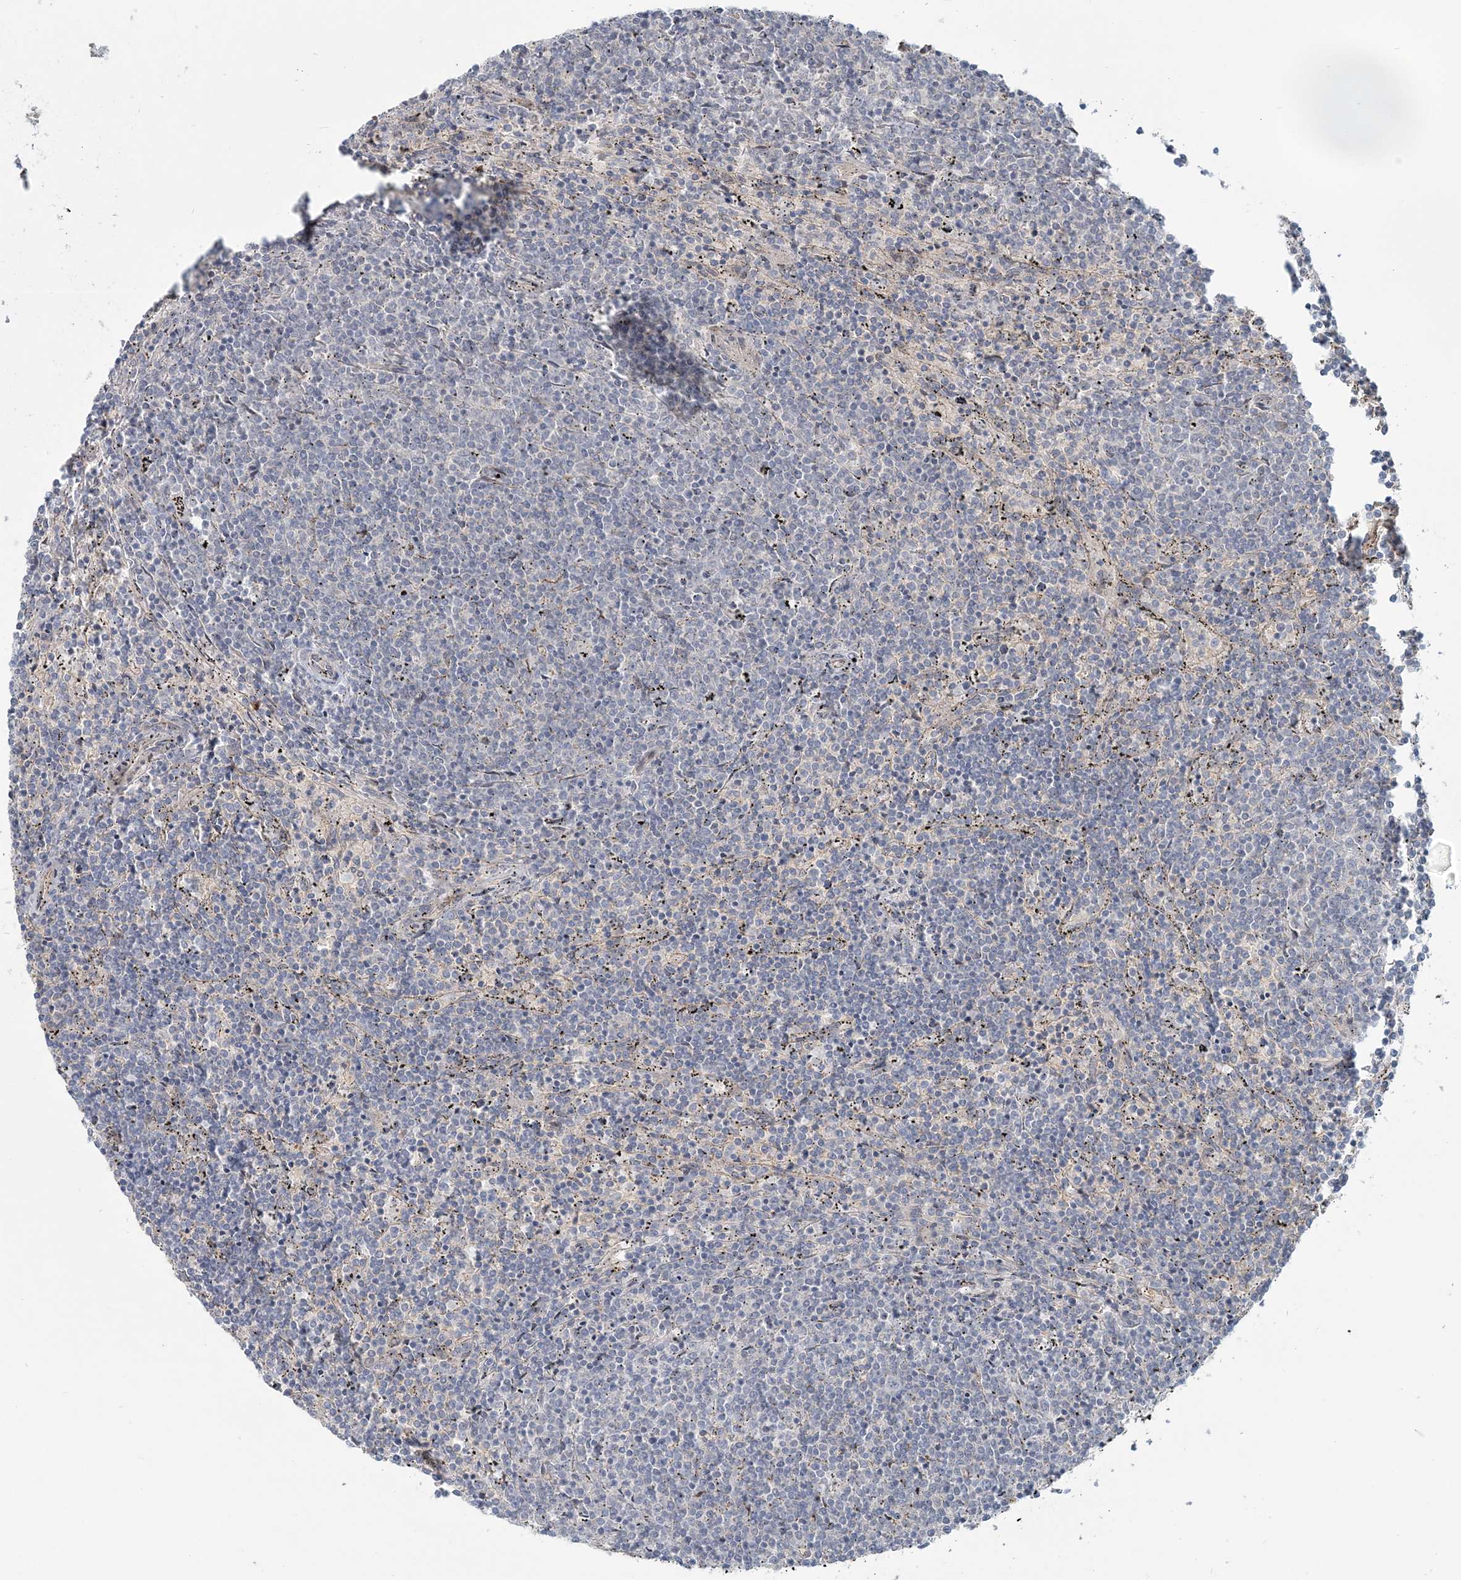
{"staining": {"intensity": "negative", "quantity": "none", "location": "none"}, "tissue": "lymphoma", "cell_type": "Tumor cells", "image_type": "cancer", "snomed": [{"axis": "morphology", "description": "Malignant lymphoma, non-Hodgkin's type, Low grade"}, {"axis": "topography", "description": "Spleen"}], "caption": "The immunohistochemistry (IHC) image has no significant expression in tumor cells of malignant lymphoma, non-Hodgkin's type (low-grade) tissue.", "gene": "SH3PXD2A", "patient": {"sex": "female", "age": 50}}